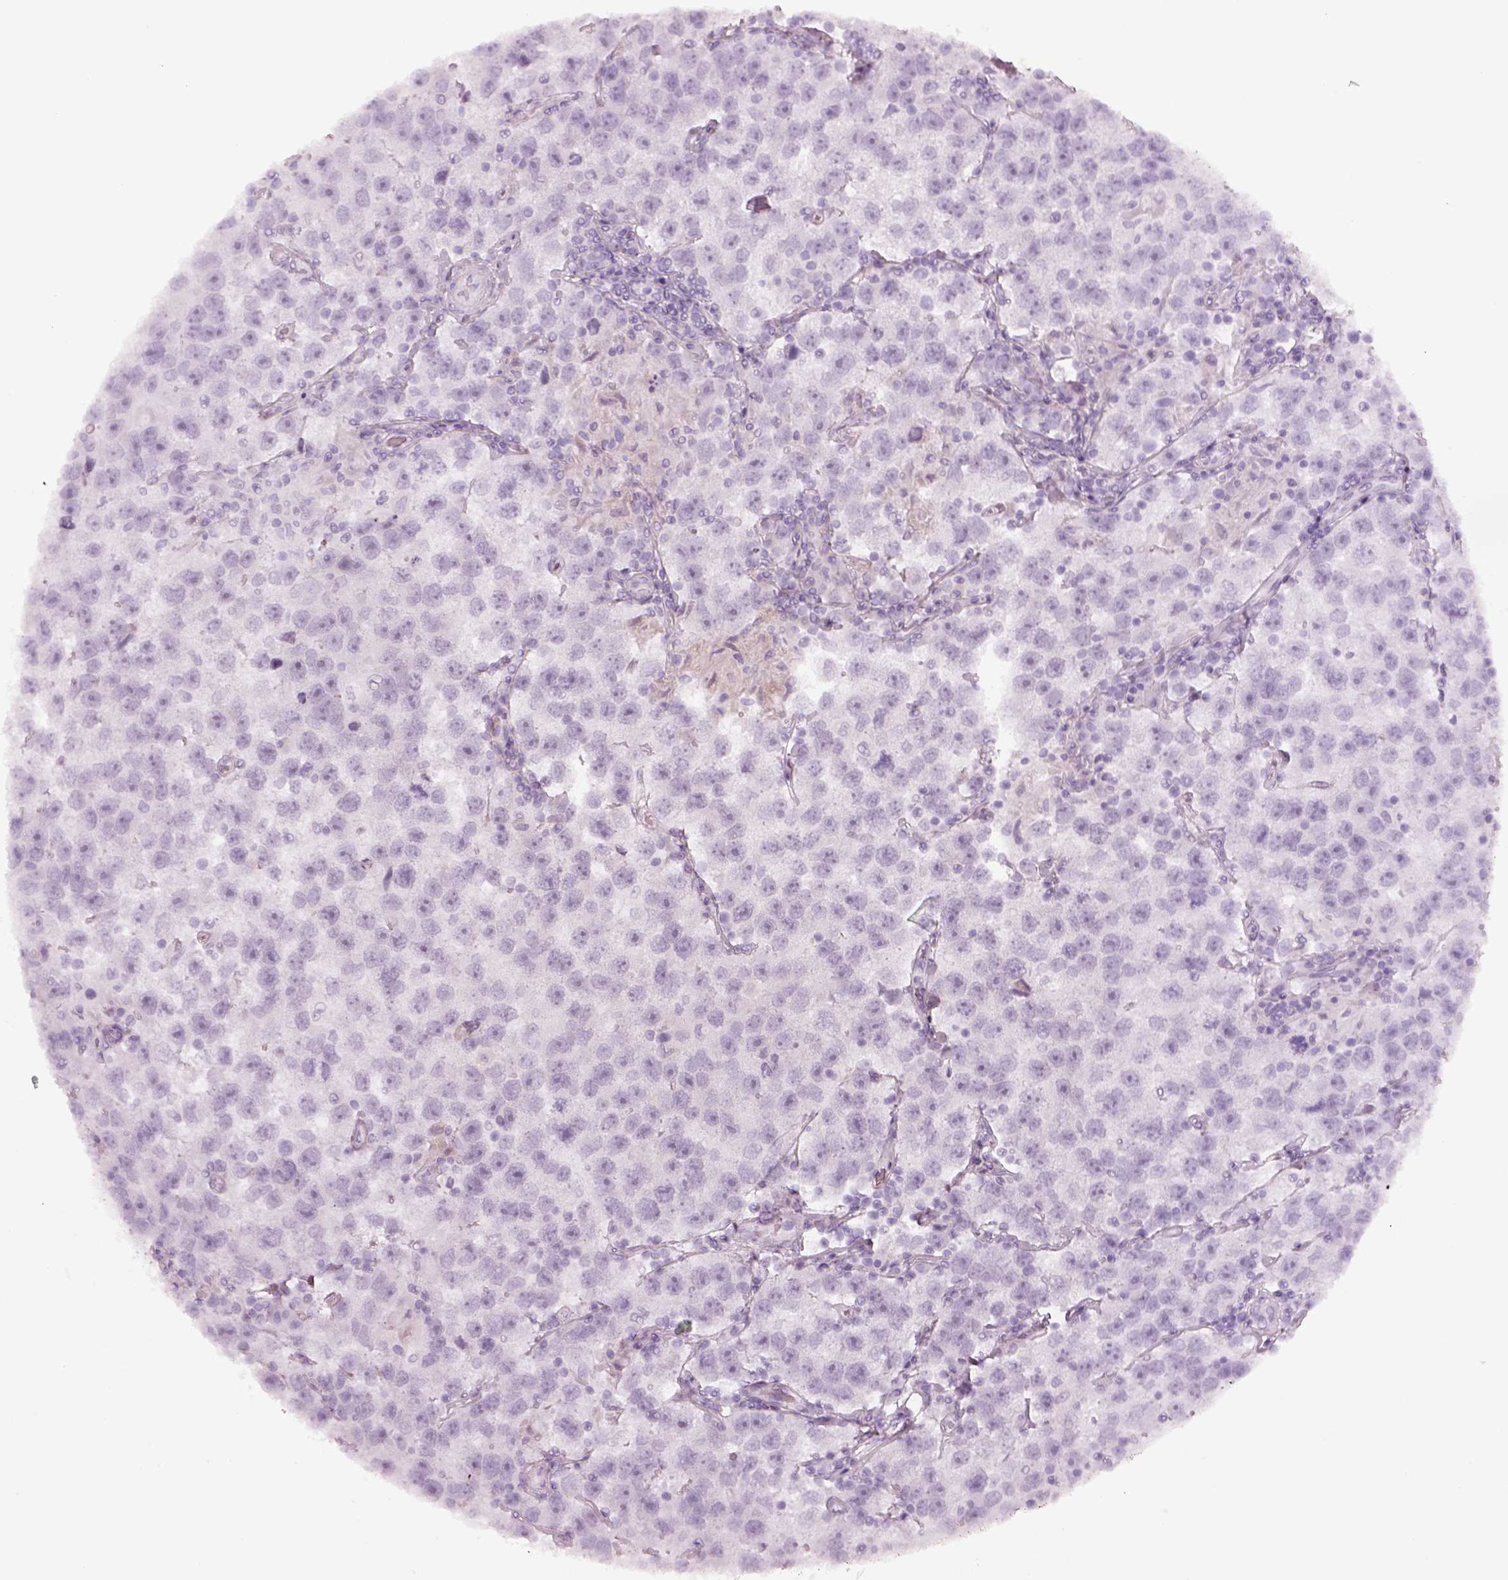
{"staining": {"intensity": "negative", "quantity": "none", "location": "none"}, "tissue": "testis cancer", "cell_type": "Tumor cells", "image_type": "cancer", "snomed": [{"axis": "morphology", "description": "Seminoma, NOS"}, {"axis": "topography", "description": "Testis"}], "caption": "Tumor cells are negative for protein expression in human testis cancer.", "gene": "SPATA6L", "patient": {"sex": "male", "age": 26}}